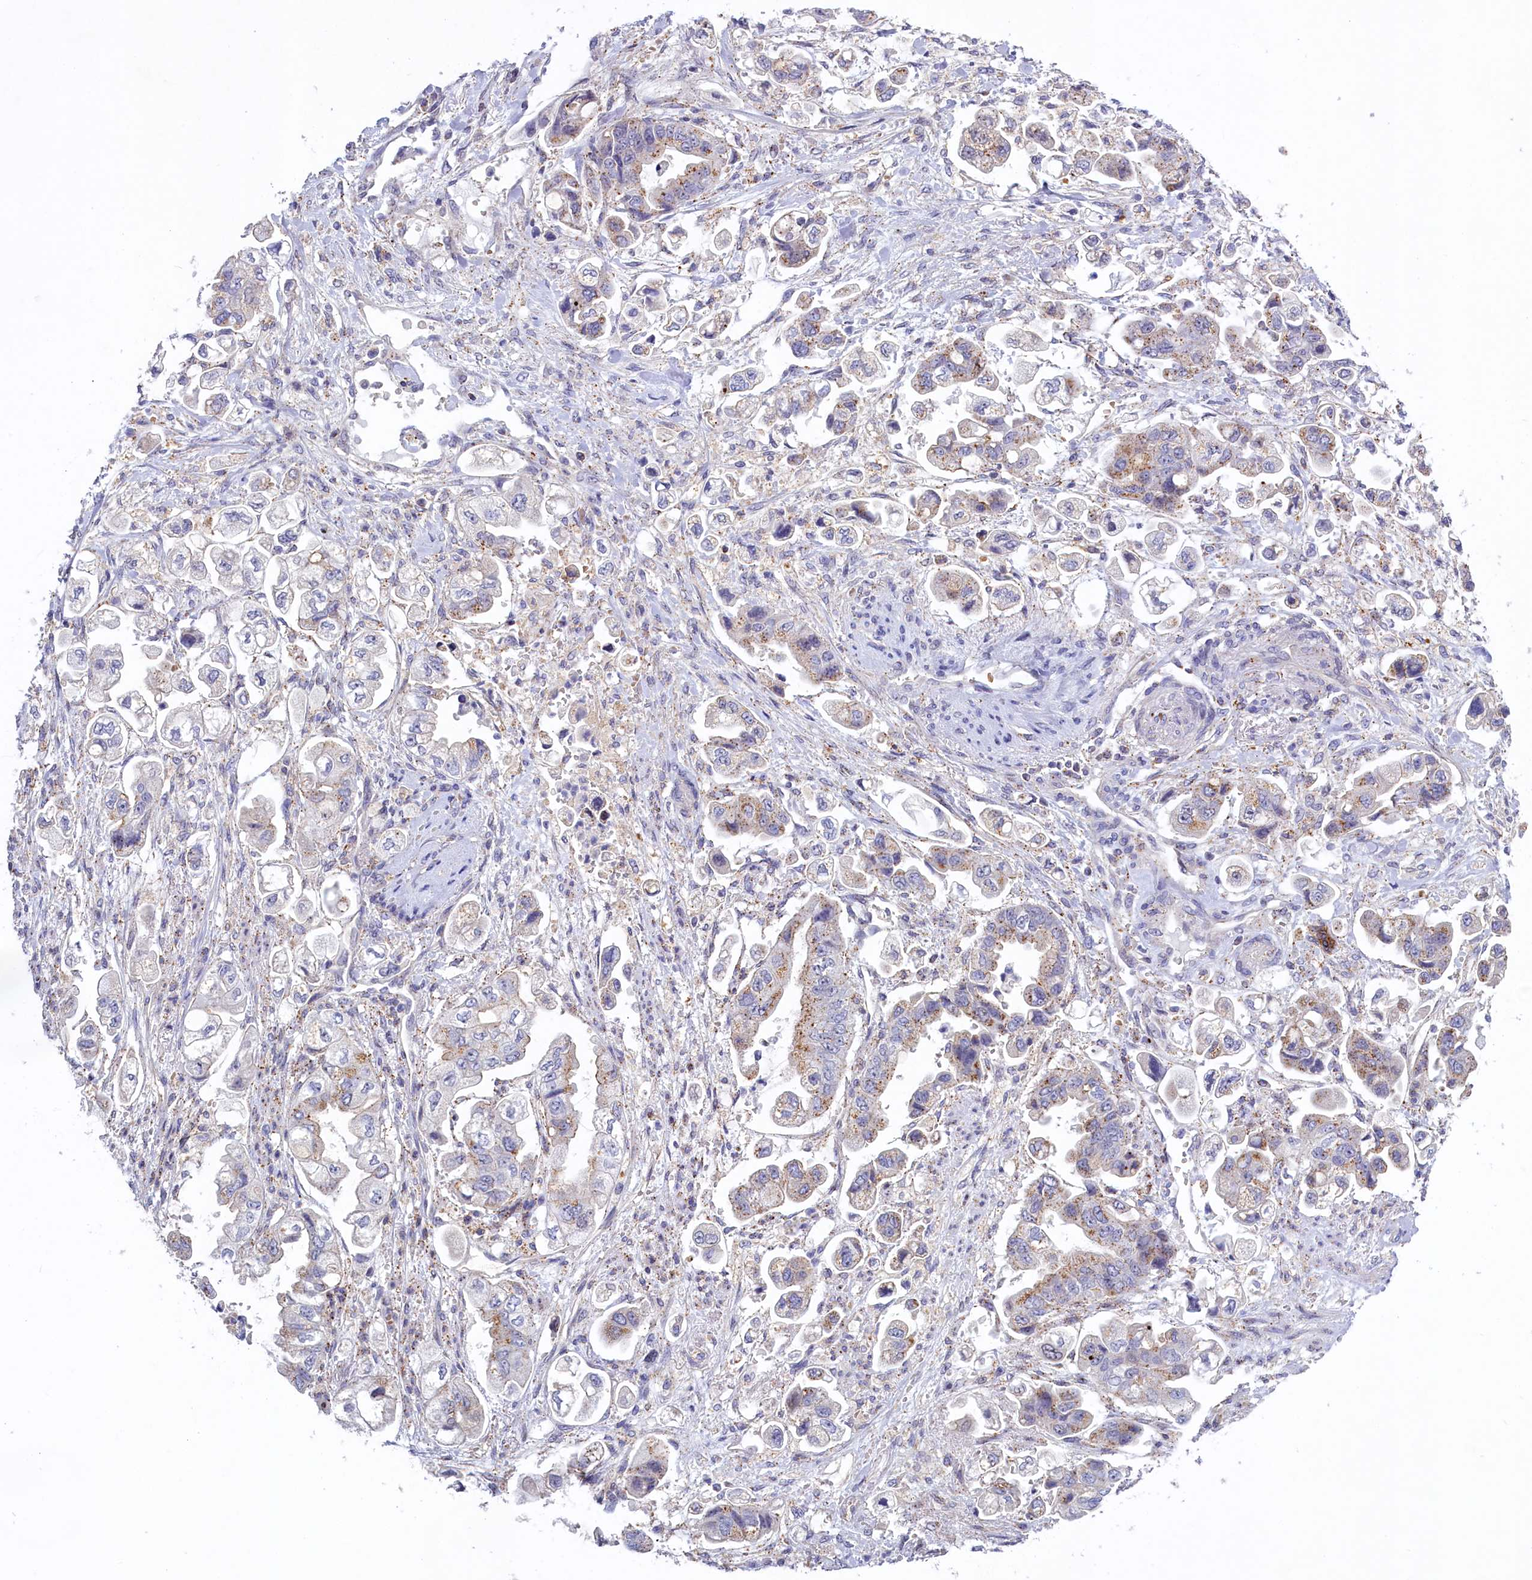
{"staining": {"intensity": "moderate", "quantity": "25%-75%", "location": "cytoplasmic/membranous"}, "tissue": "stomach cancer", "cell_type": "Tumor cells", "image_type": "cancer", "snomed": [{"axis": "morphology", "description": "Adenocarcinoma, NOS"}, {"axis": "topography", "description": "Stomach"}], "caption": "Stomach adenocarcinoma stained with a brown dye reveals moderate cytoplasmic/membranous positive positivity in about 25%-75% of tumor cells.", "gene": "HYKK", "patient": {"sex": "male", "age": 62}}